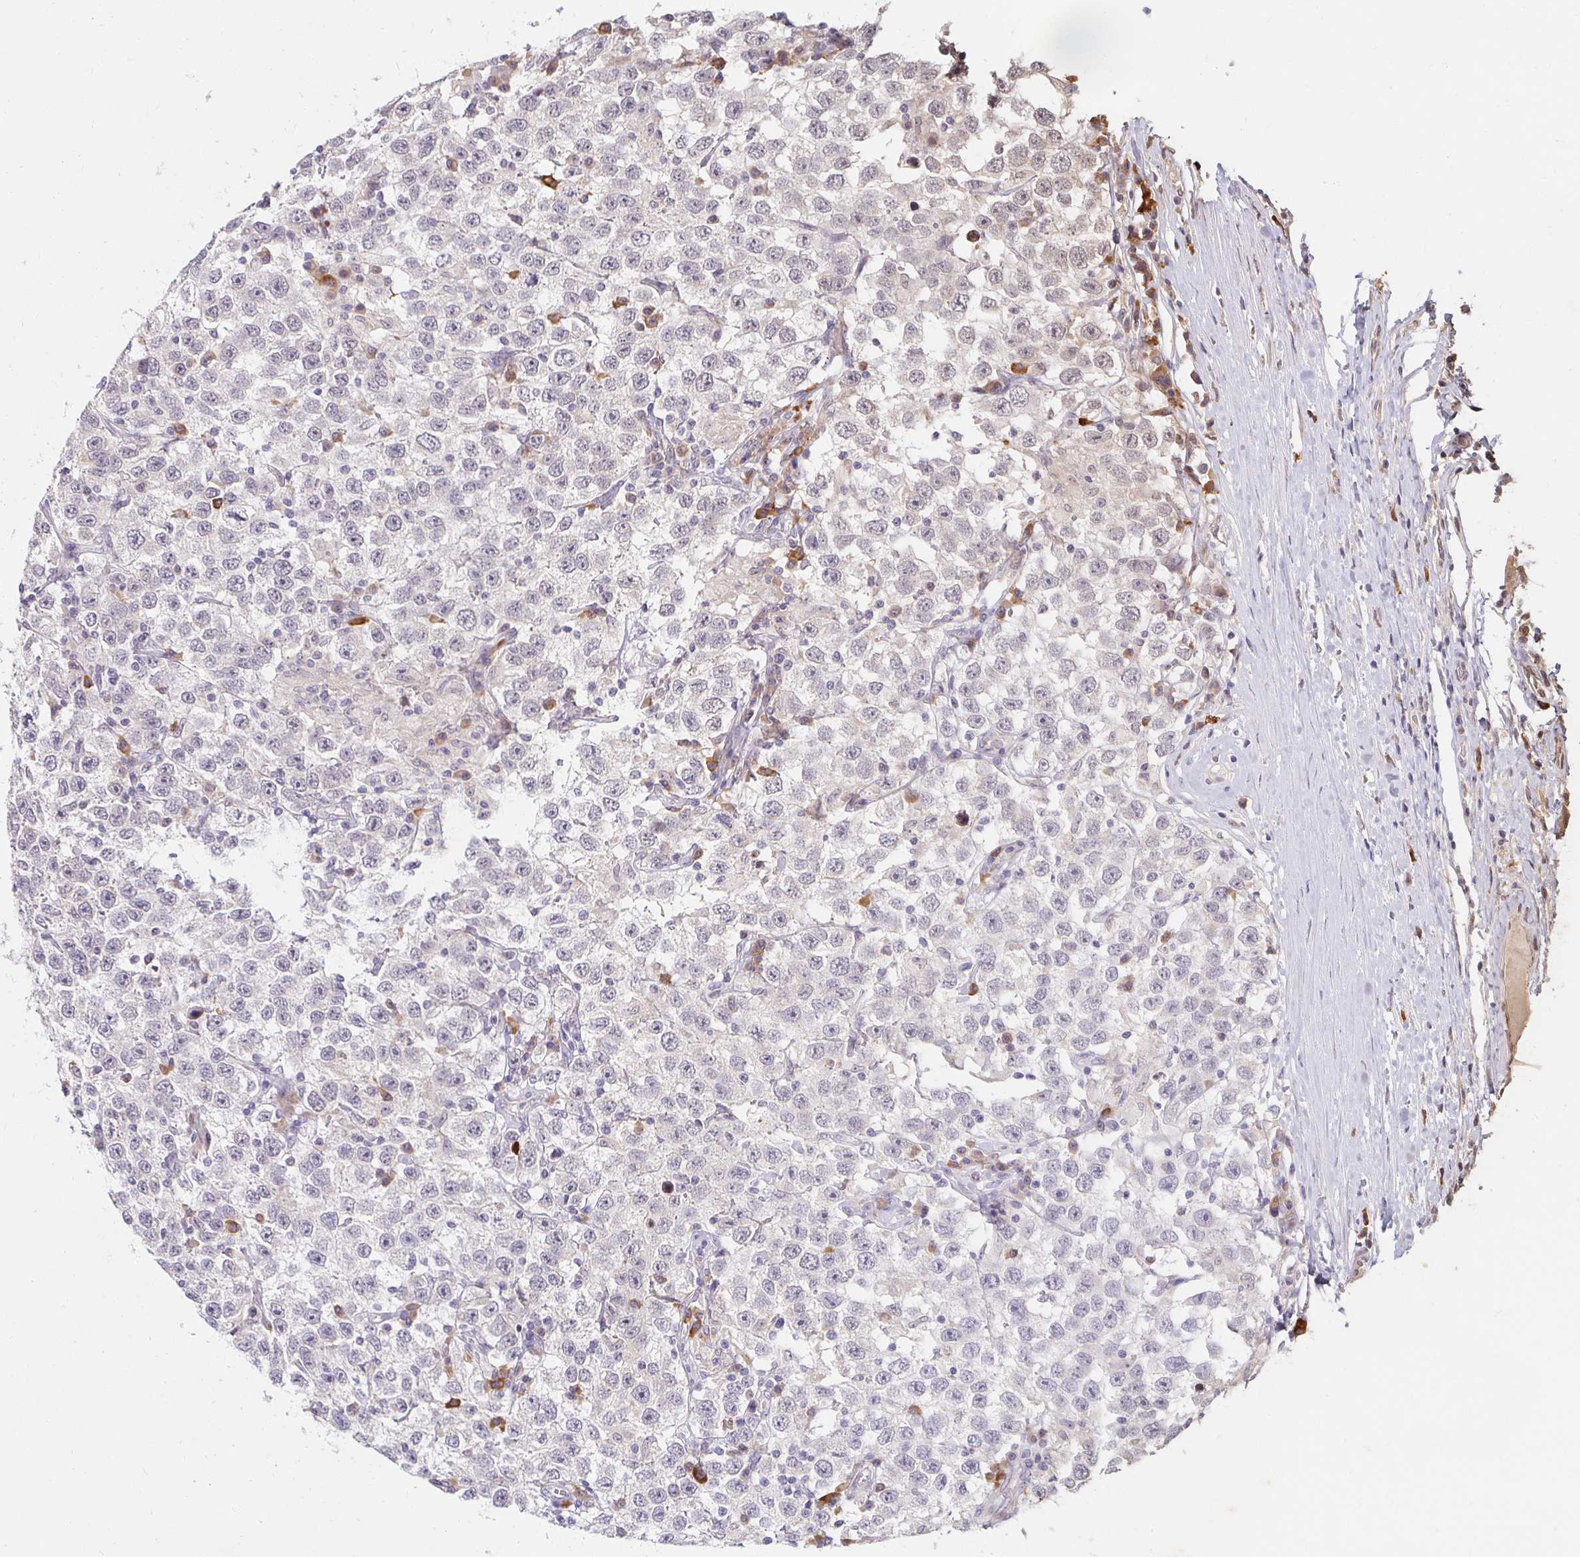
{"staining": {"intensity": "negative", "quantity": "none", "location": "none"}, "tissue": "testis cancer", "cell_type": "Tumor cells", "image_type": "cancer", "snomed": [{"axis": "morphology", "description": "Seminoma, NOS"}, {"axis": "topography", "description": "Testis"}], "caption": "Immunohistochemistry image of neoplastic tissue: human testis cancer stained with DAB exhibits no significant protein staining in tumor cells.", "gene": "DDN", "patient": {"sex": "male", "age": 41}}